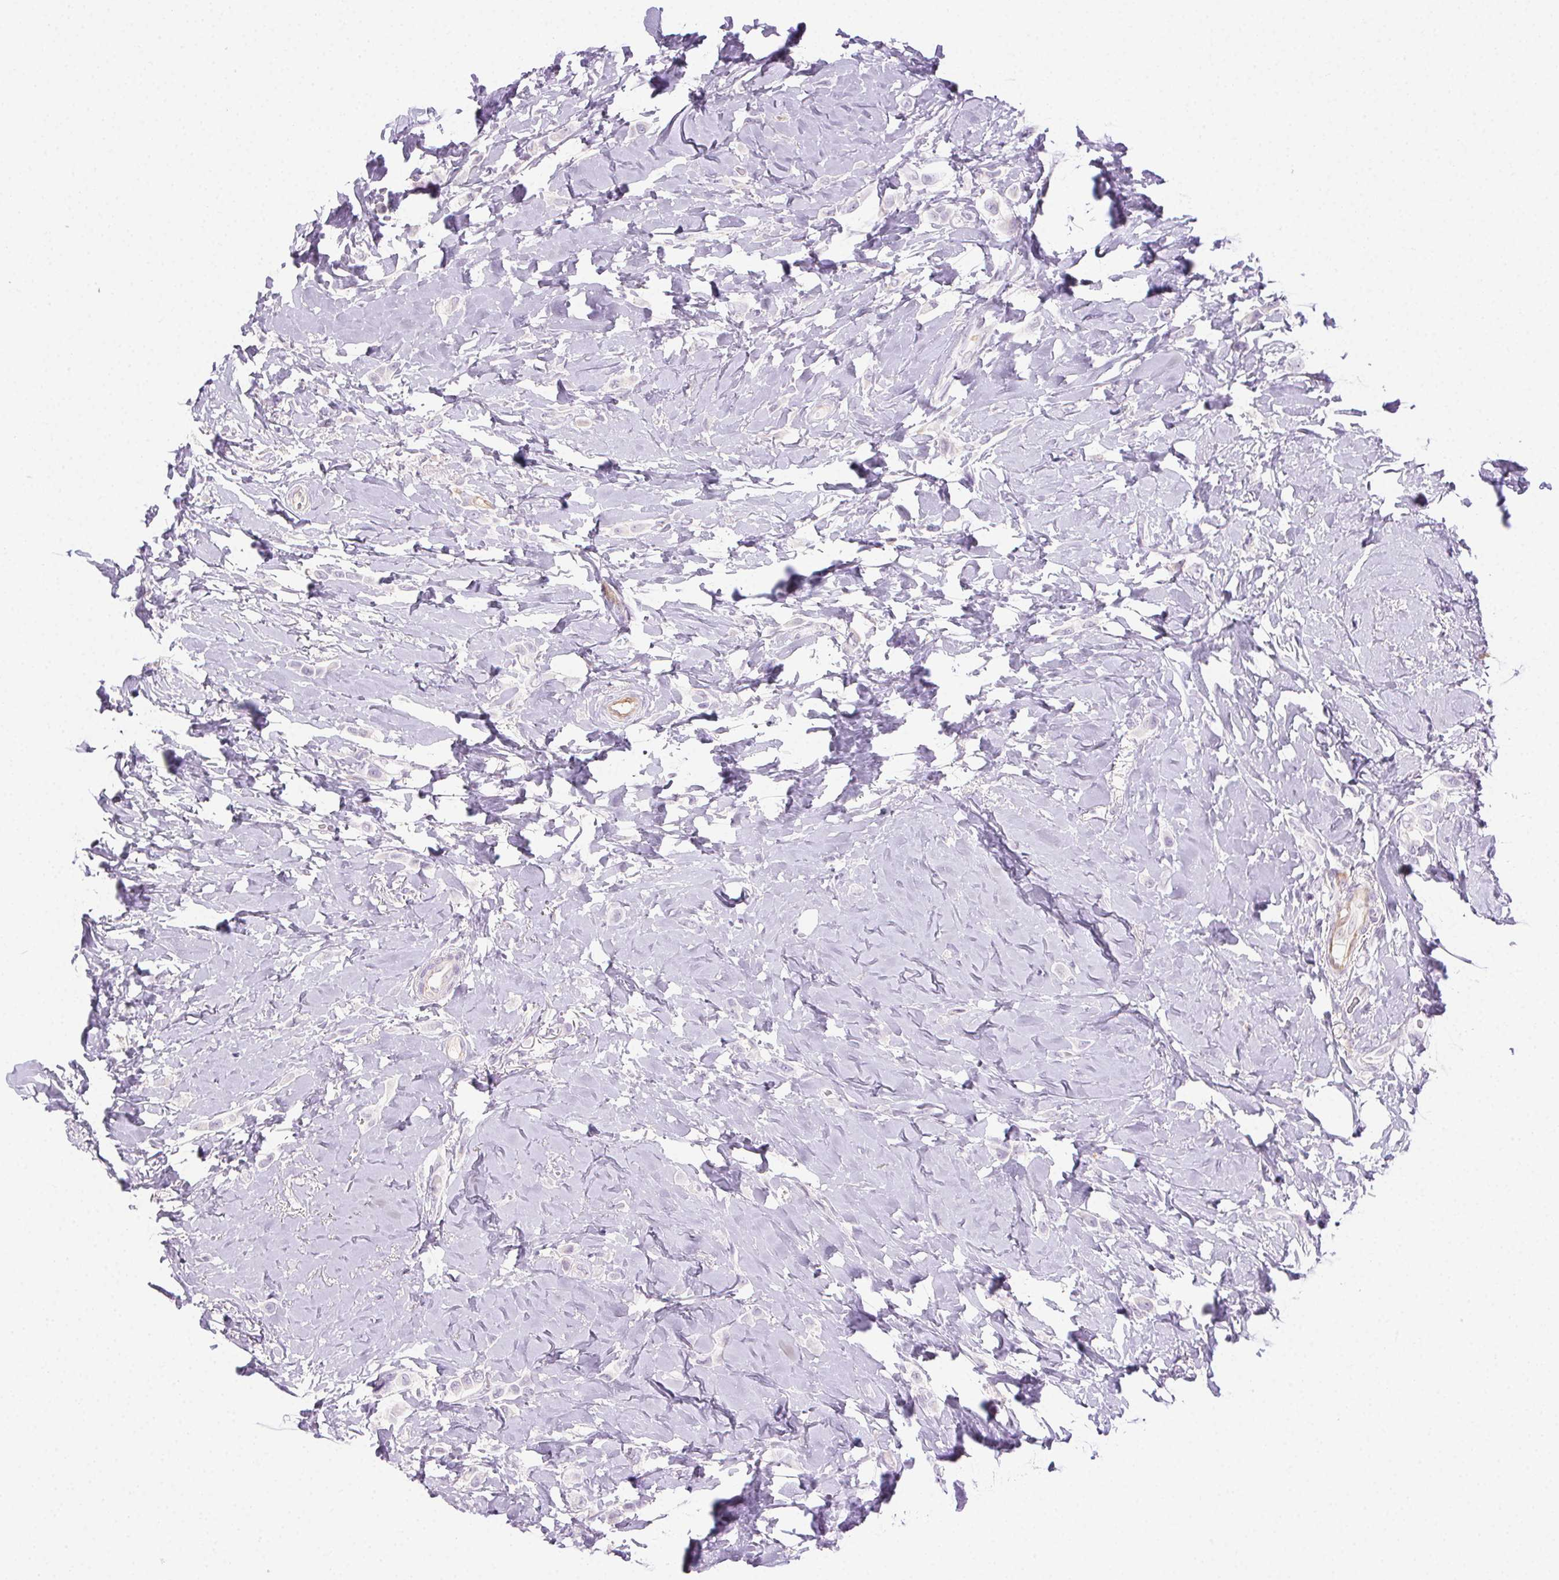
{"staining": {"intensity": "negative", "quantity": "none", "location": "none"}, "tissue": "breast cancer", "cell_type": "Tumor cells", "image_type": "cancer", "snomed": [{"axis": "morphology", "description": "Lobular carcinoma"}, {"axis": "topography", "description": "Breast"}], "caption": "There is no significant staining in tumor cells of breast cancer (lobular carcinoma).", "gene": "TMEM45A", "patient": {"sex": "female", "age": 66}}